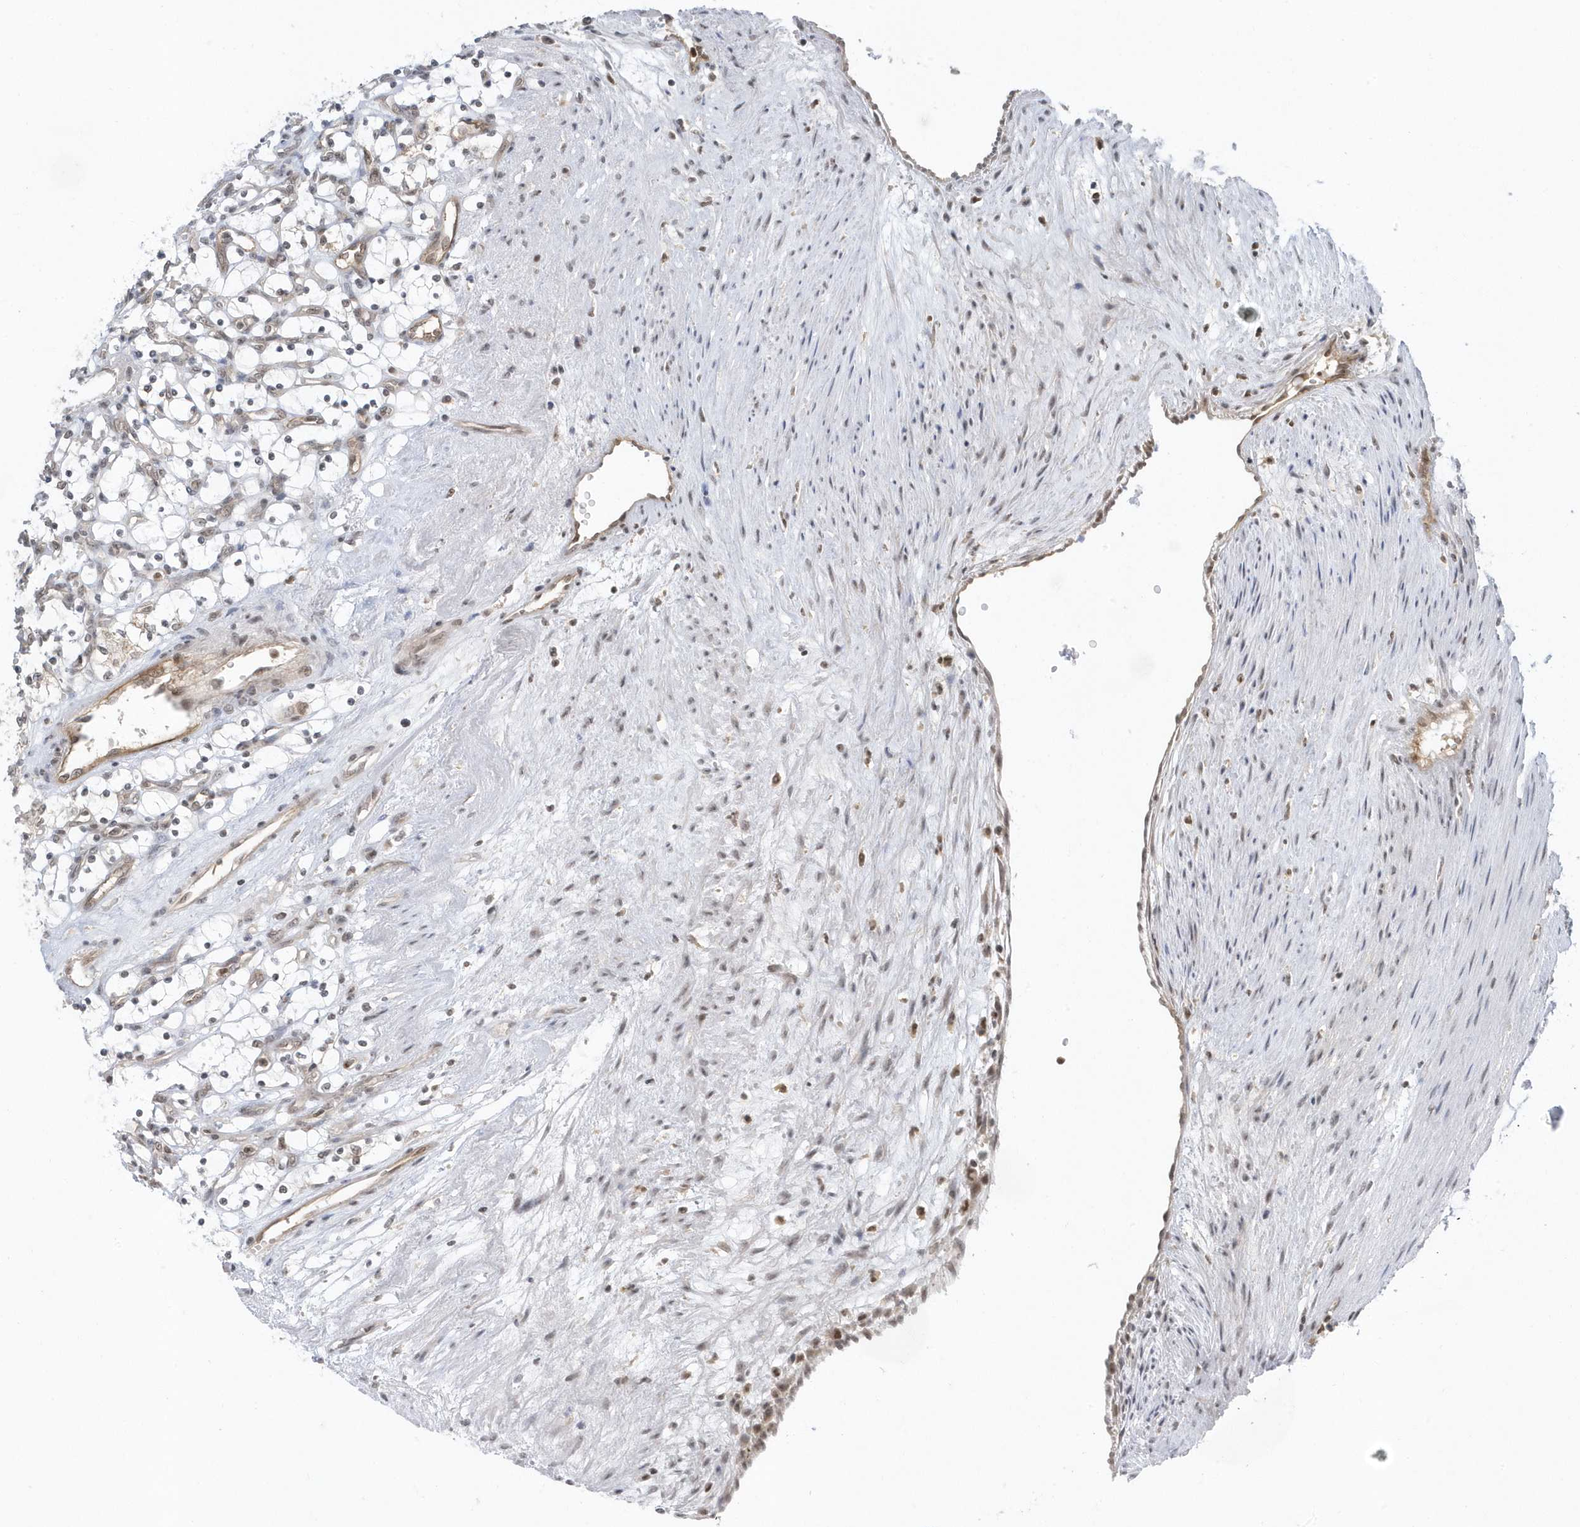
{"staining": {"intensity": "negative", "quantity": "none", "location": "none"}, "tissue": "renal cancer", "cell_type": "Tumor cells", "image_type": "cancer", "snomed": [{"axis": "morphology", "description": "Adenocarcinoma, NOS"}, {"axis": "topography", "description": "Kidney"}], "caption": "High power microscopy histopathology image of an immunohistochemistry (IHC) image of adenocarcinoma (renal), revealing no significant staining in tumor cells.", "gene": "ZNF740", "patient": {"sex": "female", "age": 69}}